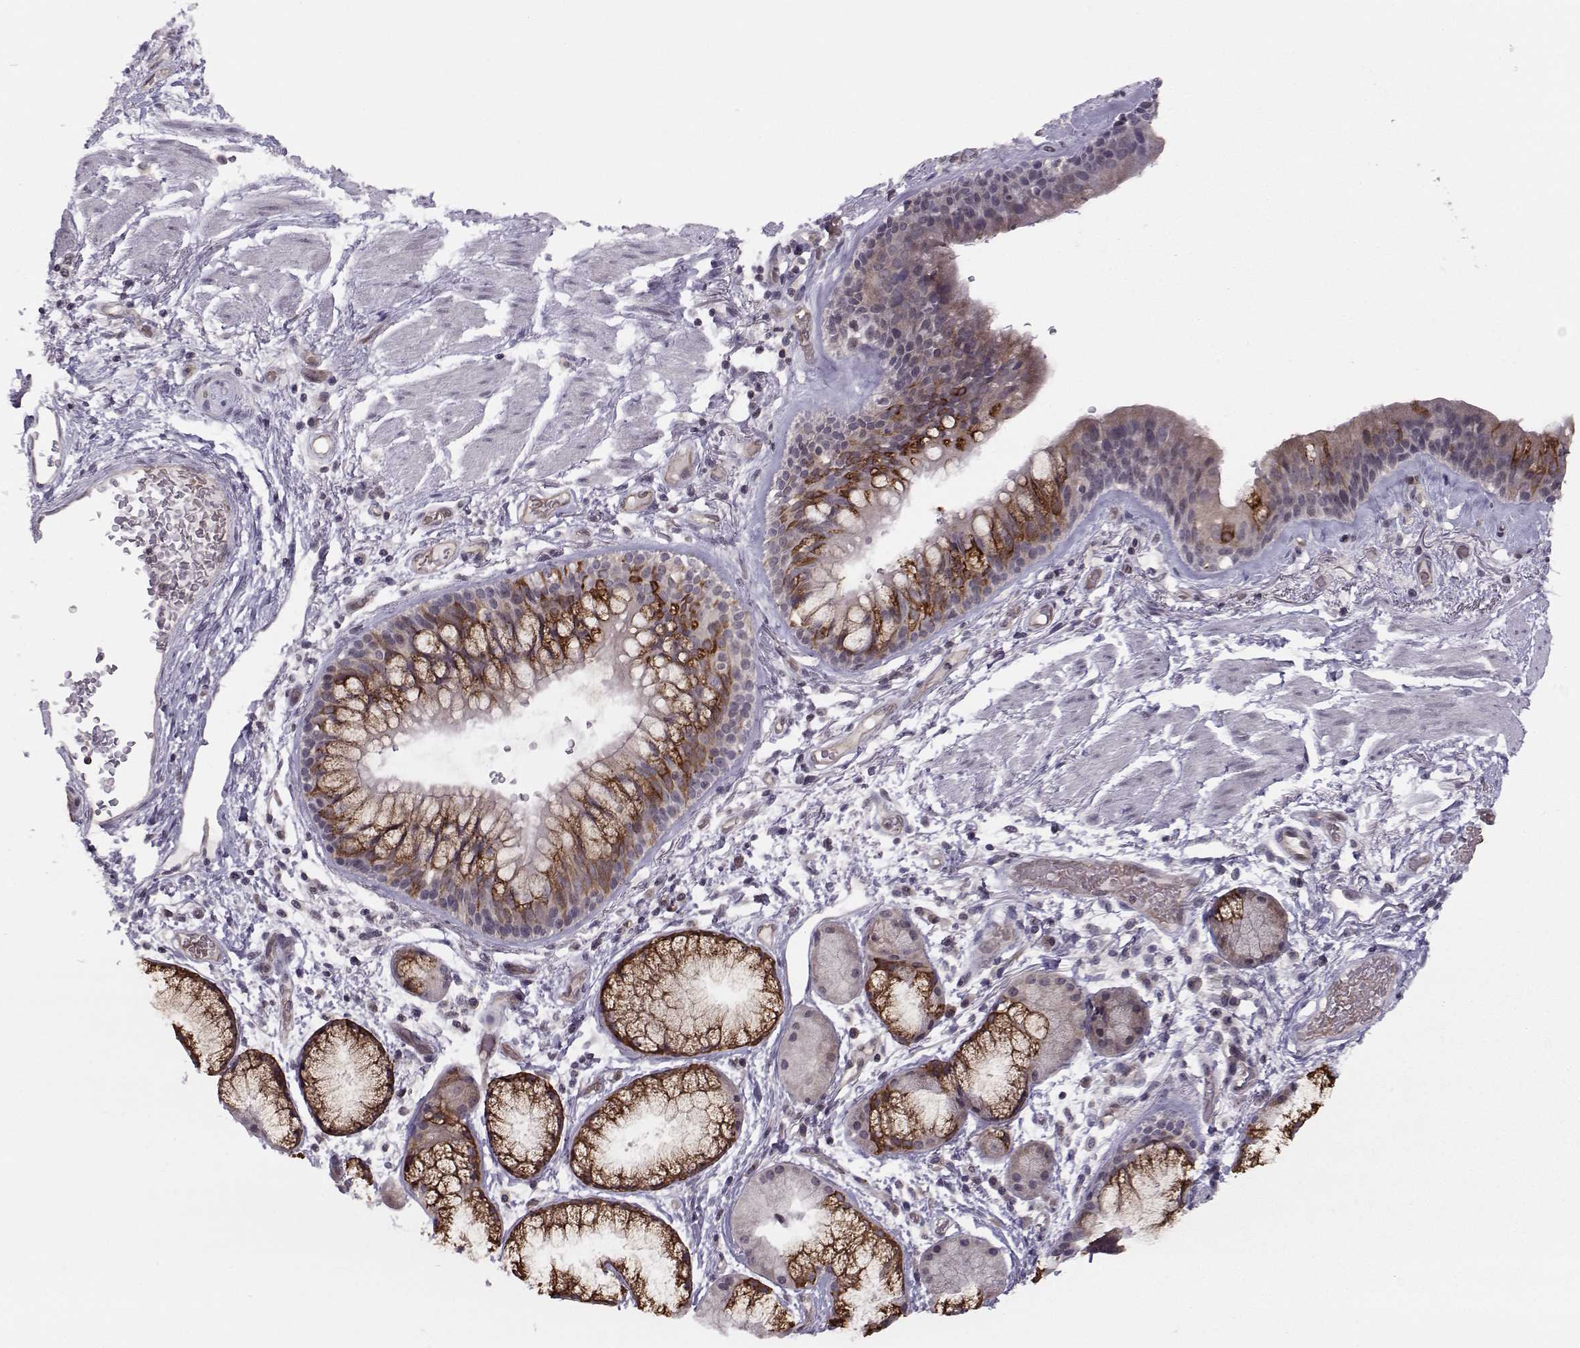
{"staining": {"intensity": "strong", "quantity": "25%-75%", "location": "cytoplasmic/membranous"}, "tissue": "bronchus", "cell_type": "Respiratory epithelial cells", "image_type": "normal", "snomed": [{"axis": "morphology", "description": "Normal tissue, NOS"}, {"axis": "topography", "description": "Bronchus"}, {"axis": "topography", "description": "Lung"}], "caption": "Protein expression analysis of unremarkable bronchus exhibits strong cytoplasmic/membranous staining in about 25%-75% of respiratory epithelial cells.", "gene": "KIF13B", "patient": {"sex": "female", "age": 57}}